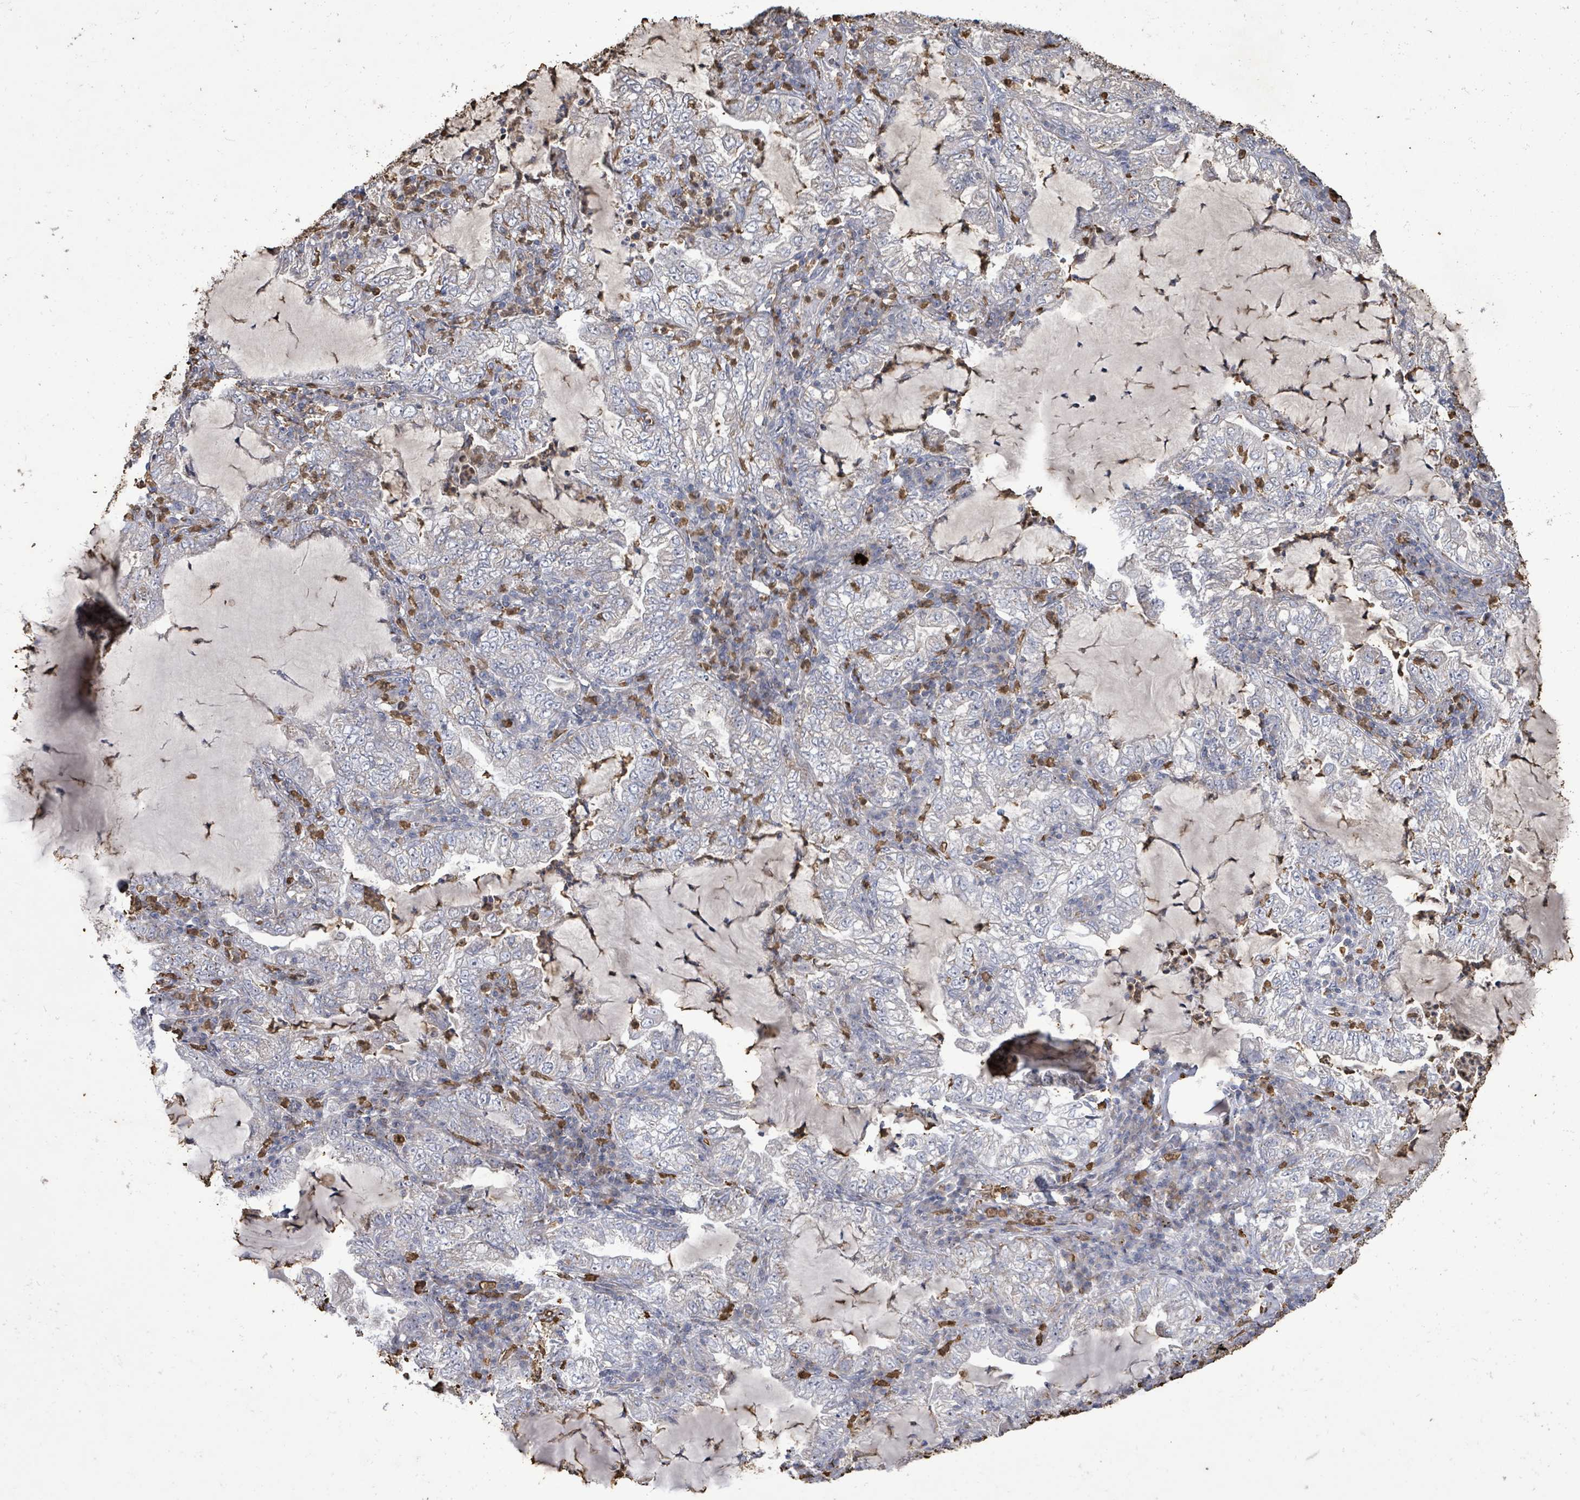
{"staining": {"intensity": "negative", "quantity": "none", "location": "none"}, "tissue": "lung cancer", "cell_type": "Tumor cells", "image_type": "cancer", "snomed": [{"axis": "morphology", "description": "Adenocarcinoma, NOS"}, {"axis": "topography", "description": "Lung"}], "caption": "Image shows no protein staining in tumor cells of lung adenocarcinoma tissue. (DAB (3,3'-diaminobenzidine) IHC visualized using brightfield microscopy, high magnification).", "gene": "FAM210A", "patient": {"sex": "female", "age": 73}}